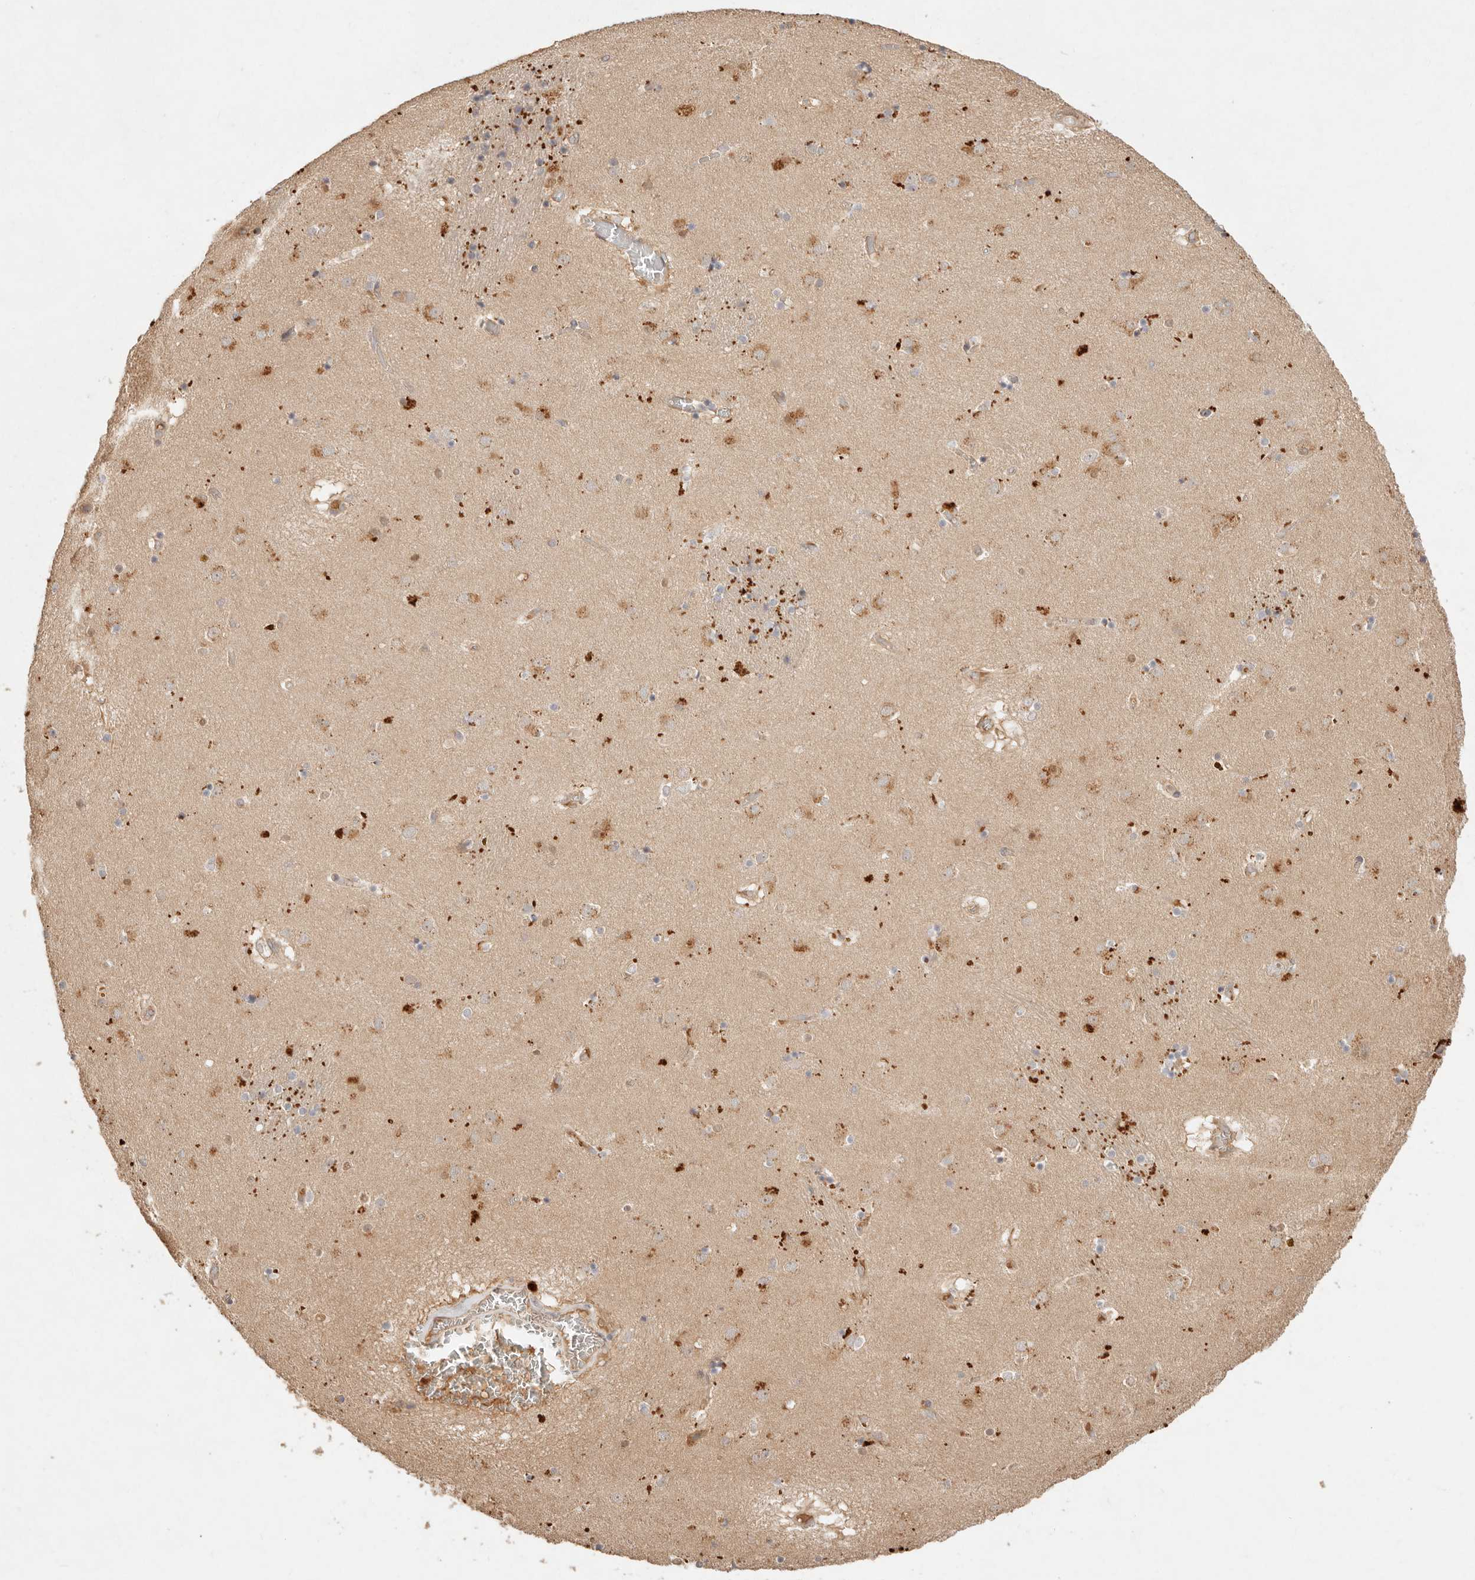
{"staining": {"intensity": "moderate", "quantity": "25%-75%", "location": "cytoplasmic/membranous"}, "tissue": "caudate", "cell_type": "Glial cells", "image_type": "normal", "snomed": [{"axis": "morphology", "description": "Normal tissue, NOS"}, {"axis": "topography", "description": "Lateral ventricle wall"}], "caption": "IHC photomicrograph of benign caudate: human caudate stained using IHC reveals medium levels of moderate protein expression localized specifically in the cytoplasmic/membranous of glial cells, appearing as a cytoplasmic/membranous brown color.", "gene": "HECTD3", "patient": {"sex": "male", "age": 70}}